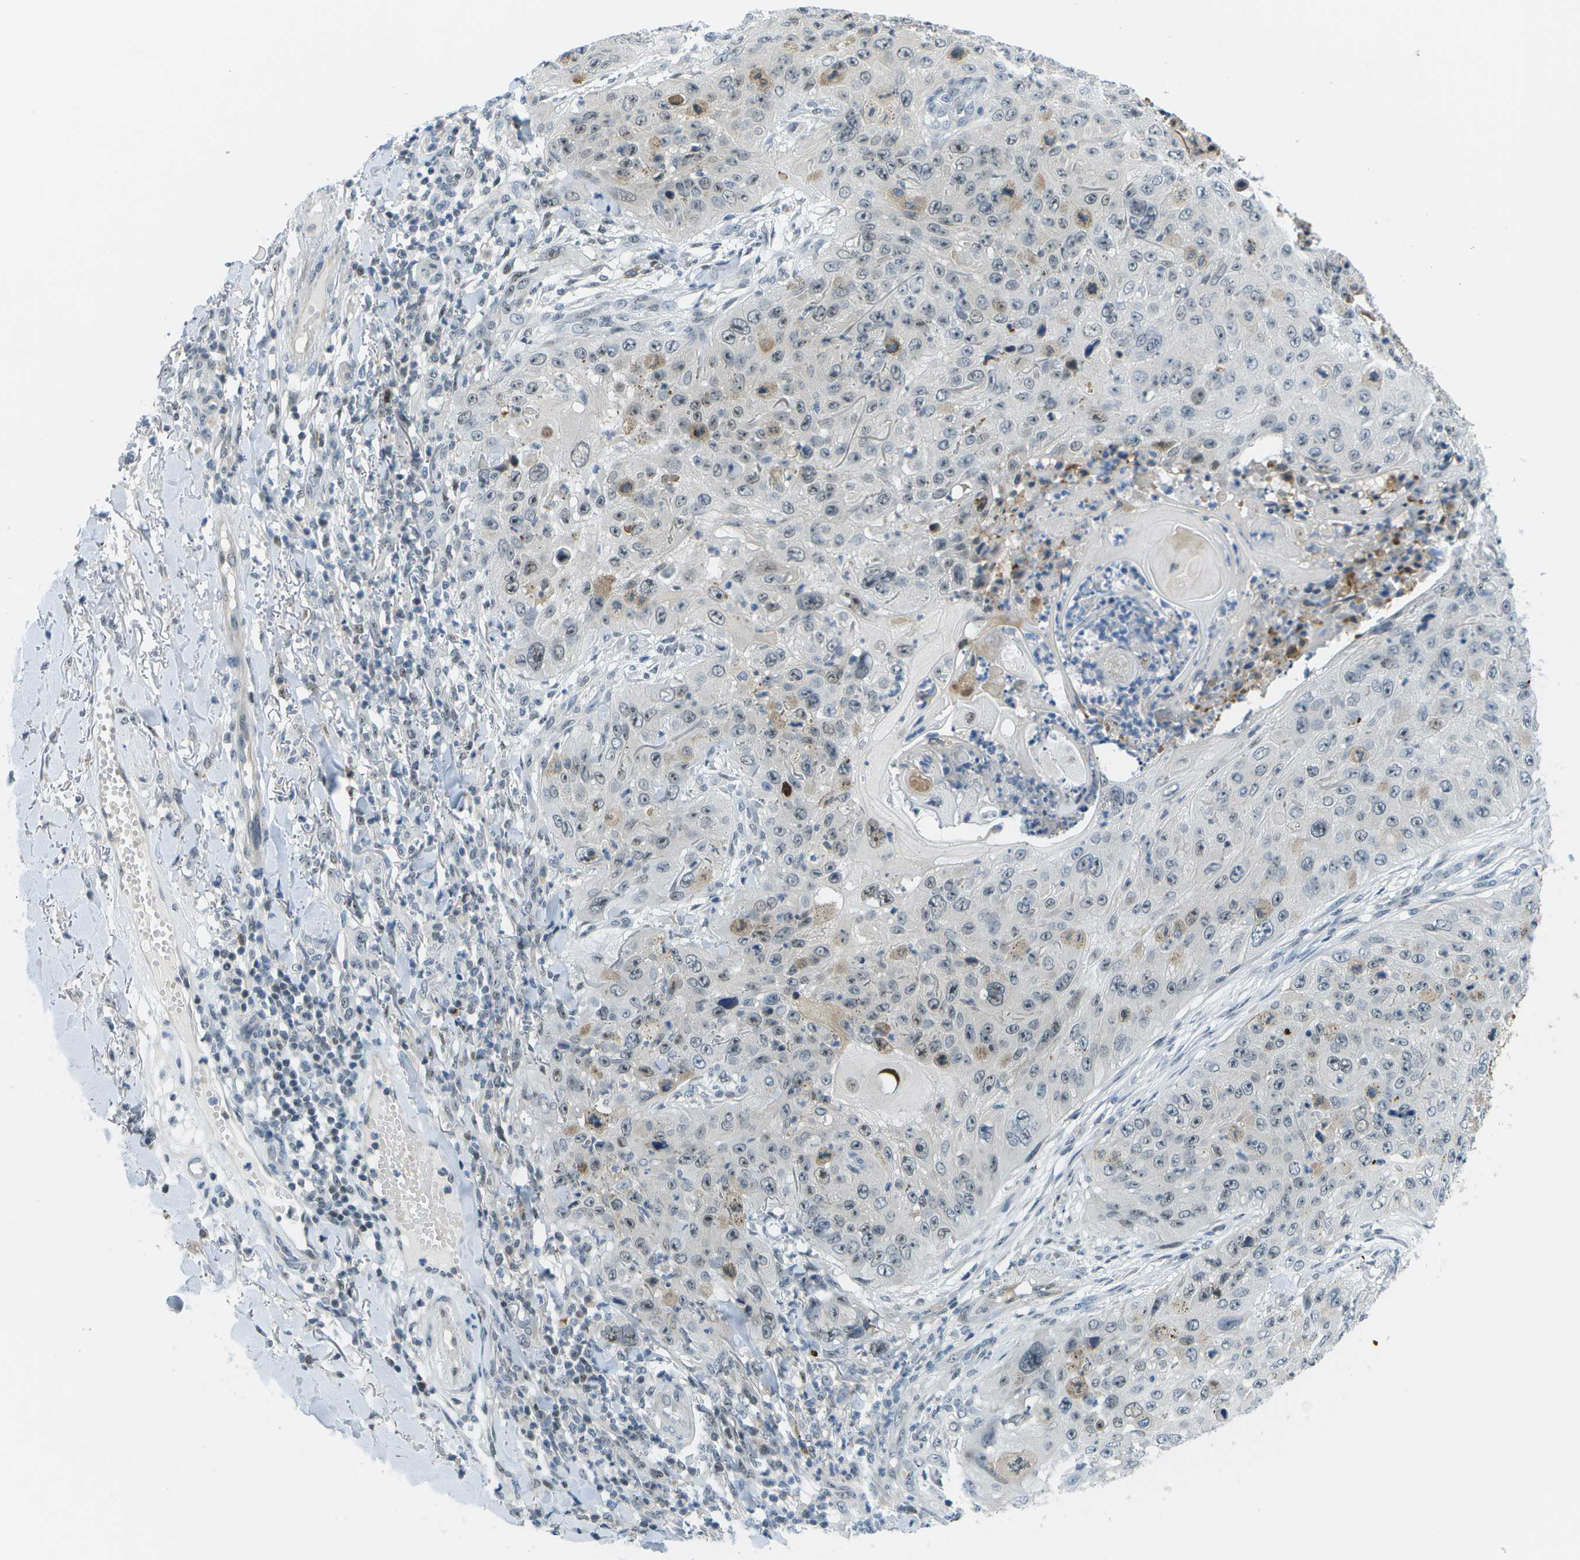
{"staining": {"intensity": "weak", "quantity": "<25%", "location": "cytoplasmic/membranous"}, "tissue": "skin cancer", "cell_type": "Tumor cells", "image_type": "cancer", "snomed": [{"axis": "morphology", "description": "Squamous cell carcinoma, NOS"}, {"axis": "topography", "description": "Skin"}], "caption": "The histopathology image demonstrates no significant expression in tumor cells of skin cancer.", "gene": "PITHD1", "patient": {"sex": "female", "age": 80}}